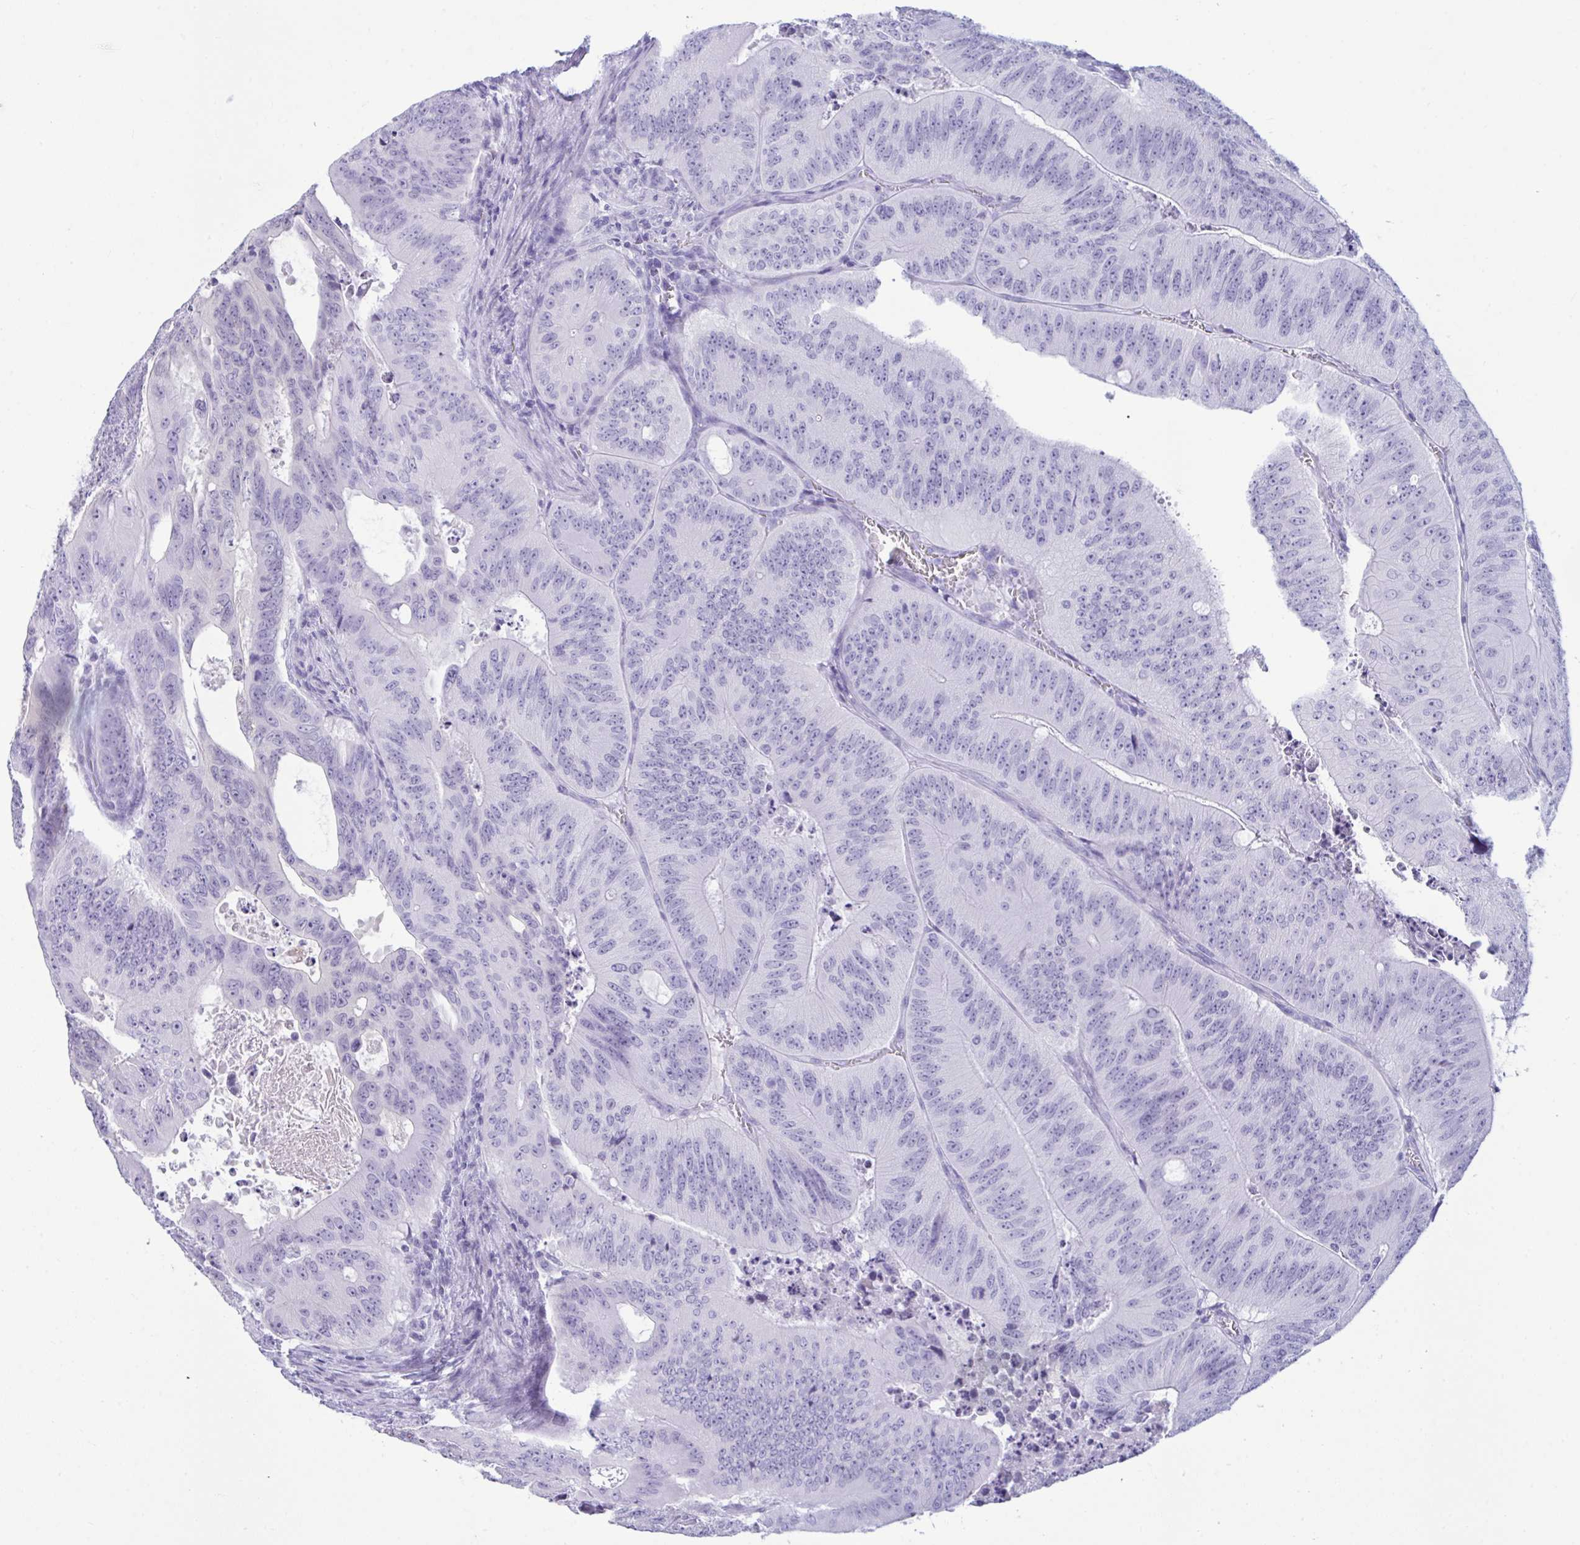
{"staining": {"intensity": "negative", "quantity": "none", "location": "none"}, "tissue": "colorectal cancer", "cell_type": "Tumor cells", "image_type": "cancer", "snomed": [{"axis": "morphology", "description": "Adenocarcinoma, NOS"}, {"axis": "topography", "description": "Colon"}], "caption": "The micrograph shows no significant staining in tumor cells of colorectal cancer. (DAB immunohistochemistry with hematoxylin counter stain).", "gene": "ANKRD60", "patient": {"sex": "male", "age": 62}}